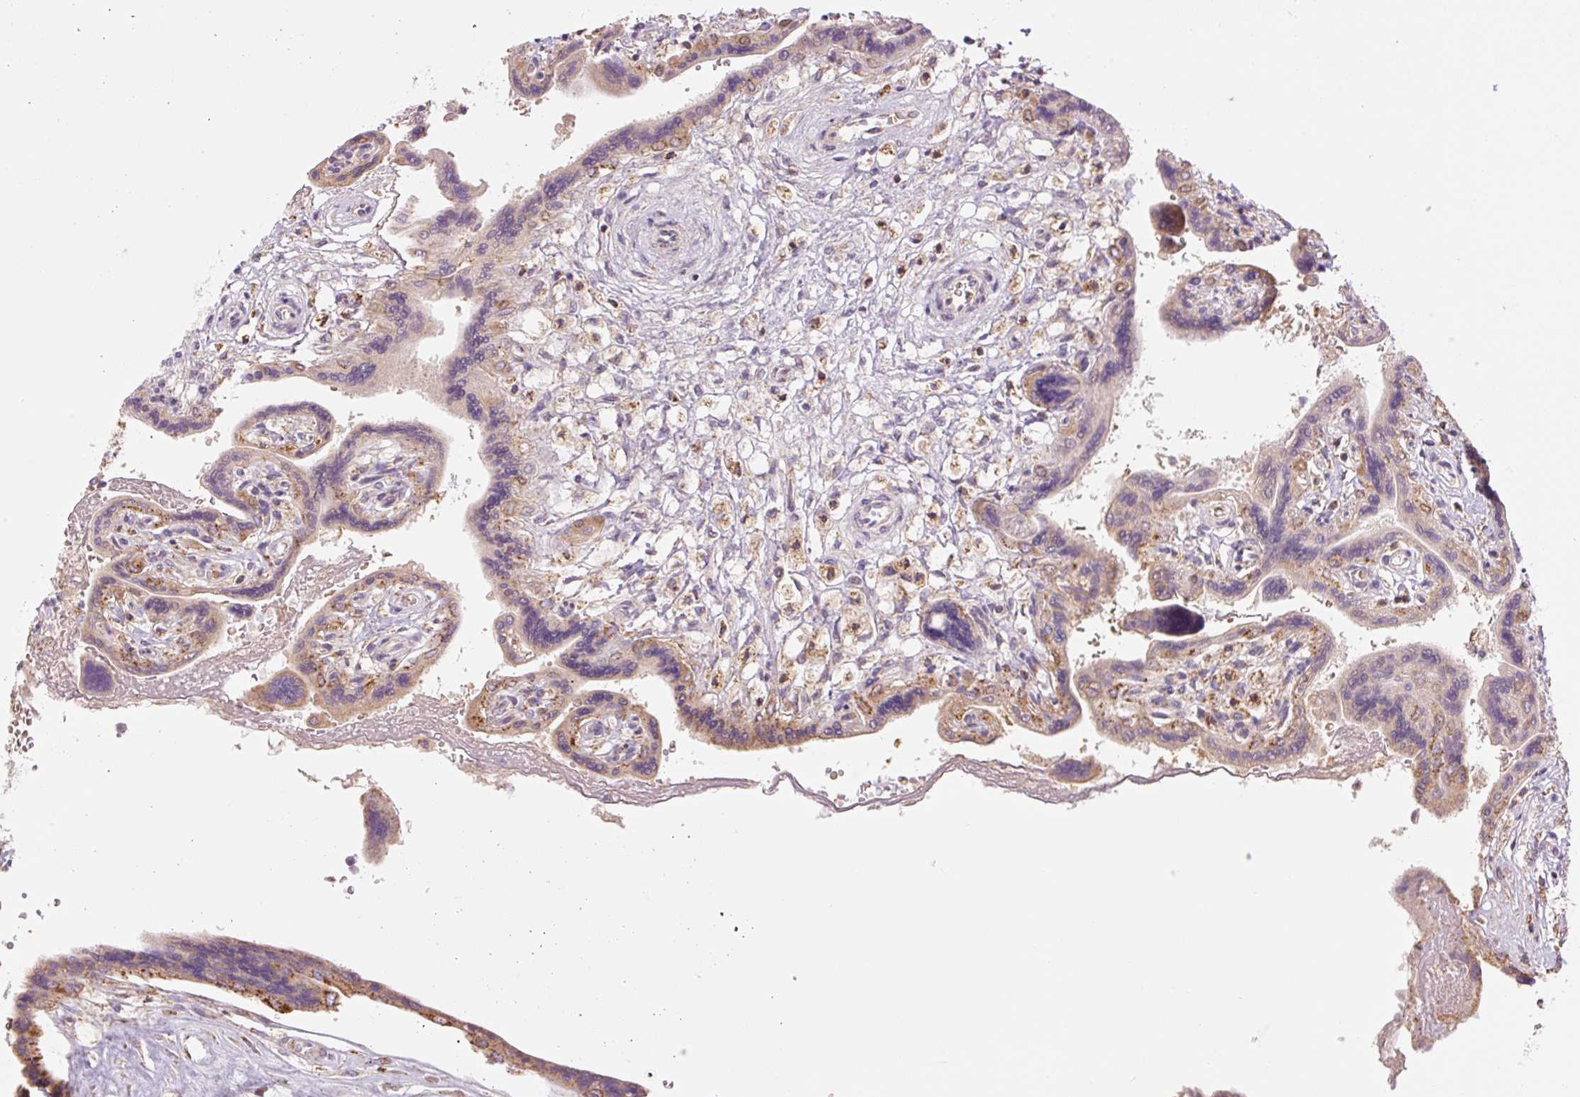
{"staining": {"intensity": "moderate", "quantity": ">75%", "location": "cytoplasmic/membranous"}, "tissue": "placenta", "cell_type": "Trophoblastic cells", "image_type": "normal", "snomed": [{"axis": "morphology", "description": "Normal tissue, NOS"}, {"axis": "topography", "description": "Placenta"}], "caption": "Protein staining of unremarkable placenta shows moderate cytoplasmic/membranous expression in about >75% of trophoblastic cells. Nuclei are stained in blue.", "gene": "GOSR2", "patient": {"sex": "female", "age": 37}}